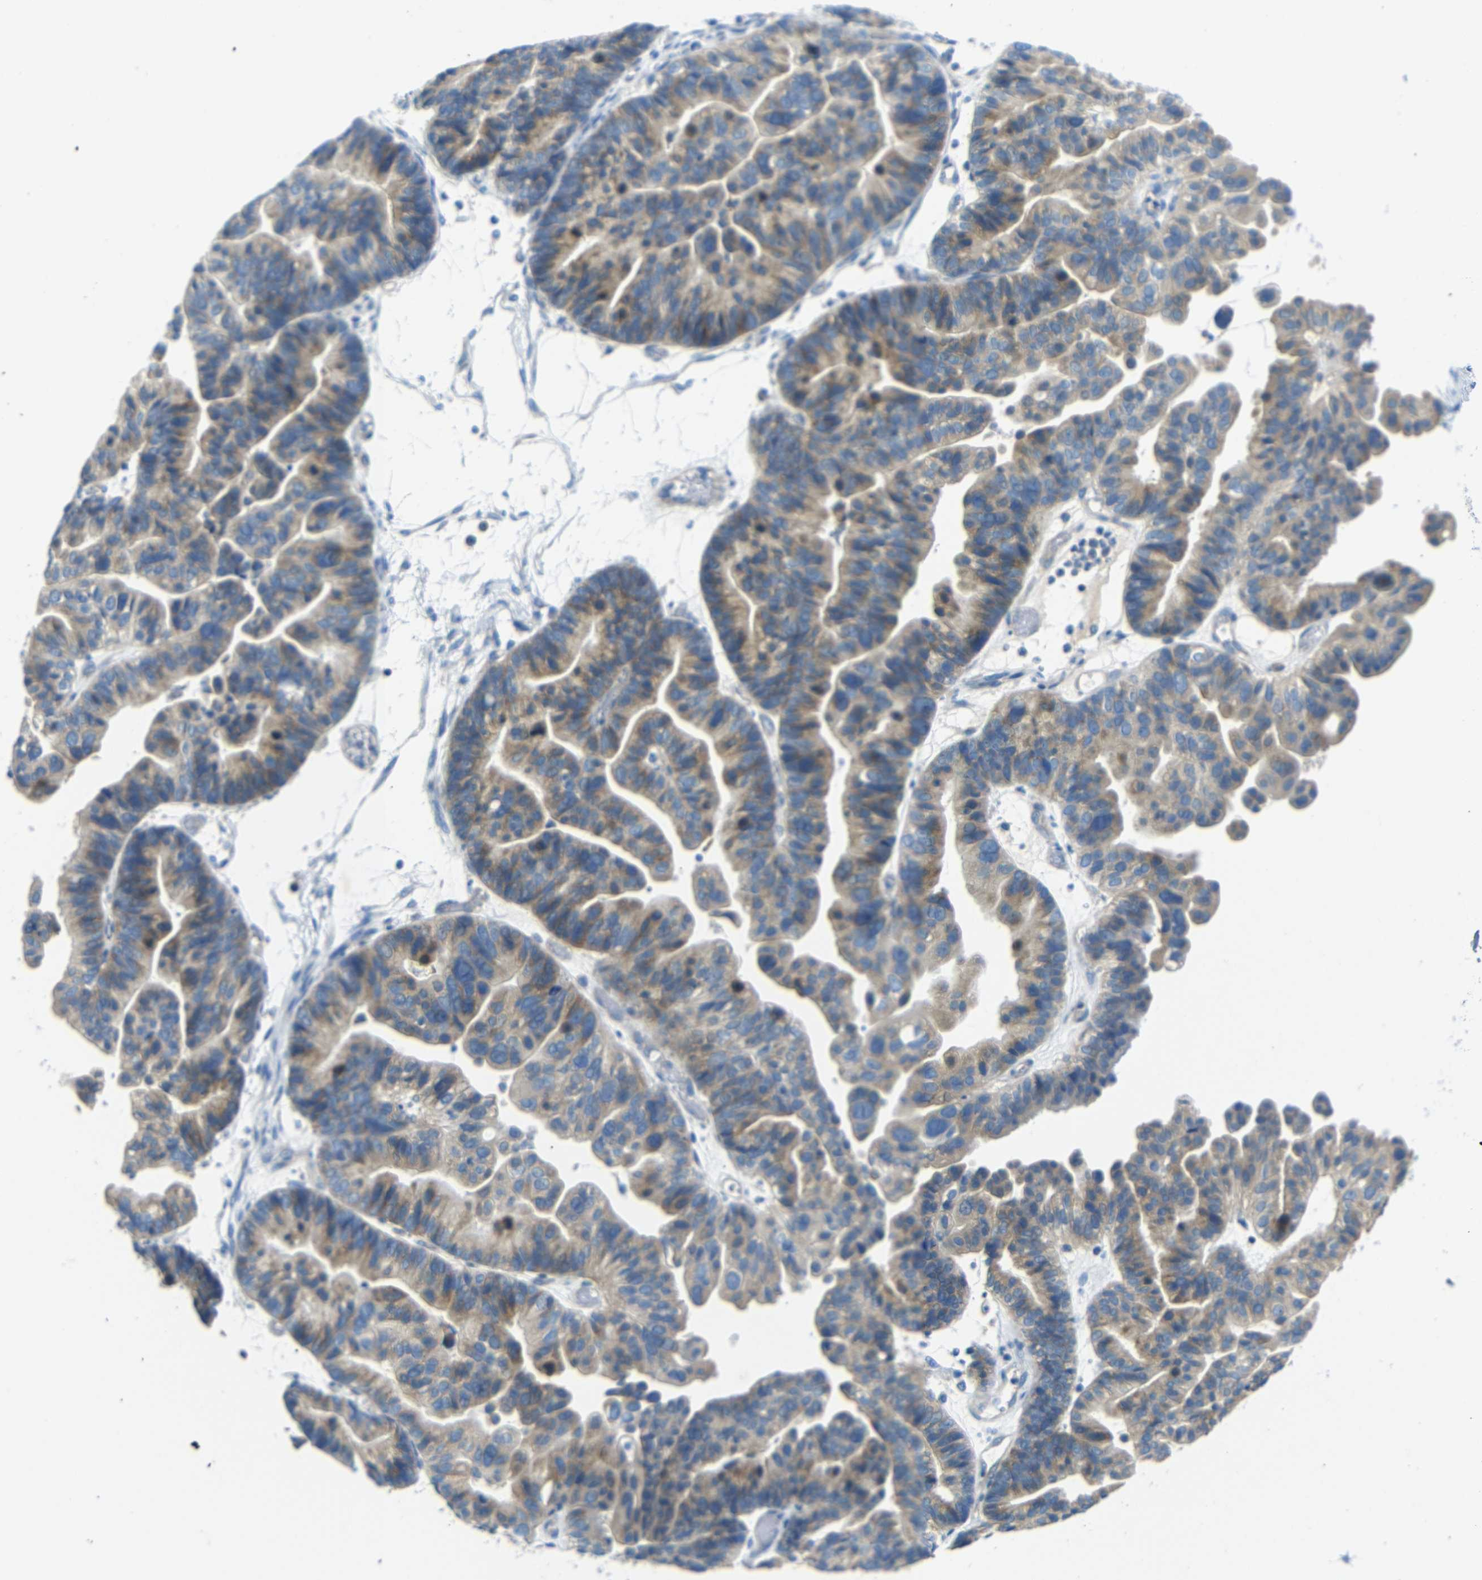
{"staining": {"intensity": "moderate", "quantity": ">75%", "location": "cytoplasmic/membranous"}, "tissue": "ovarian cancer", "cell_type": "Tumor cells", "image_type": "cancer", "snomed": [{"axis": "morphology", "description": "Cystadenocarcinoma, serous, NOS"}, {"axis": "topography", "description": "Ovary"}], "caption": "An IHC micrograph of neoplastic tissue is shown. Protein staining in brown labels moderate cytoplasmic/membranous positivity in ovarian serous cystadenocarcinoma within tumor cells.", "gene": "DCP1A", "patient": {"sex": "female", "age": 56}}